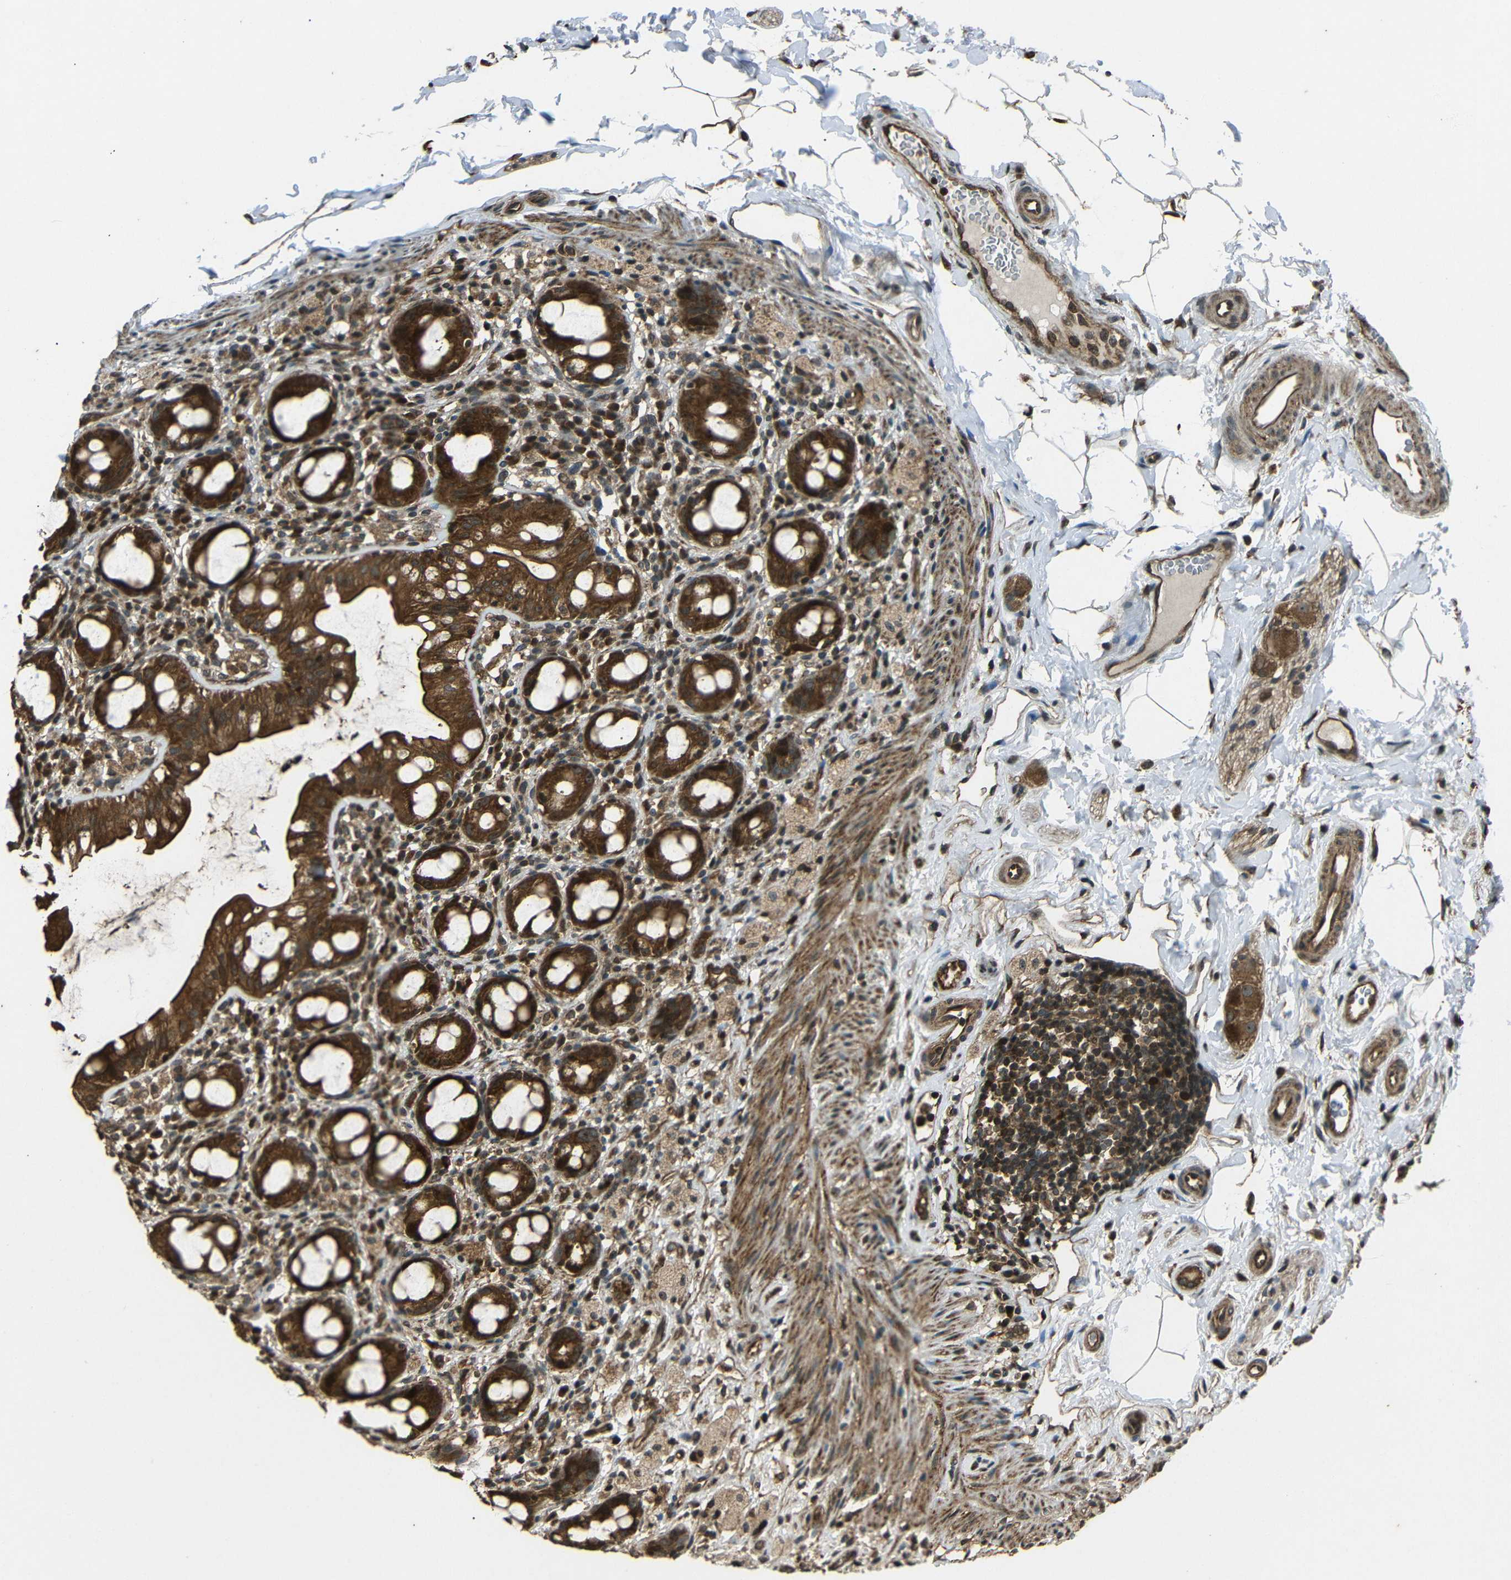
{"staining": {"intensity": "strong", "quantity": ">75%", "location": "cytoplasmic/membranous"}, "tissue": "rectum", "cell_type": "Glandular cells", "image_type": "normal", "snomed": [{"axis": "morphology", "description": "Normal tissue, NOS"}, {"axis": "topography", "description": "Rectum"}], "caption": "The histopathology image exhibits immunohistochemical staining of normal rectum. There is strong cytoplasmic/membranous staining is appreciated in about >75% of glandular cells. The staining was performed using DAB (3,3'-diaminobenzidine), with brown indicating positive protein expression. Nuclei are stained blue with hematoxylin.", "gene": "PLK2", "patient": {"sex": "male", "age": 44}}